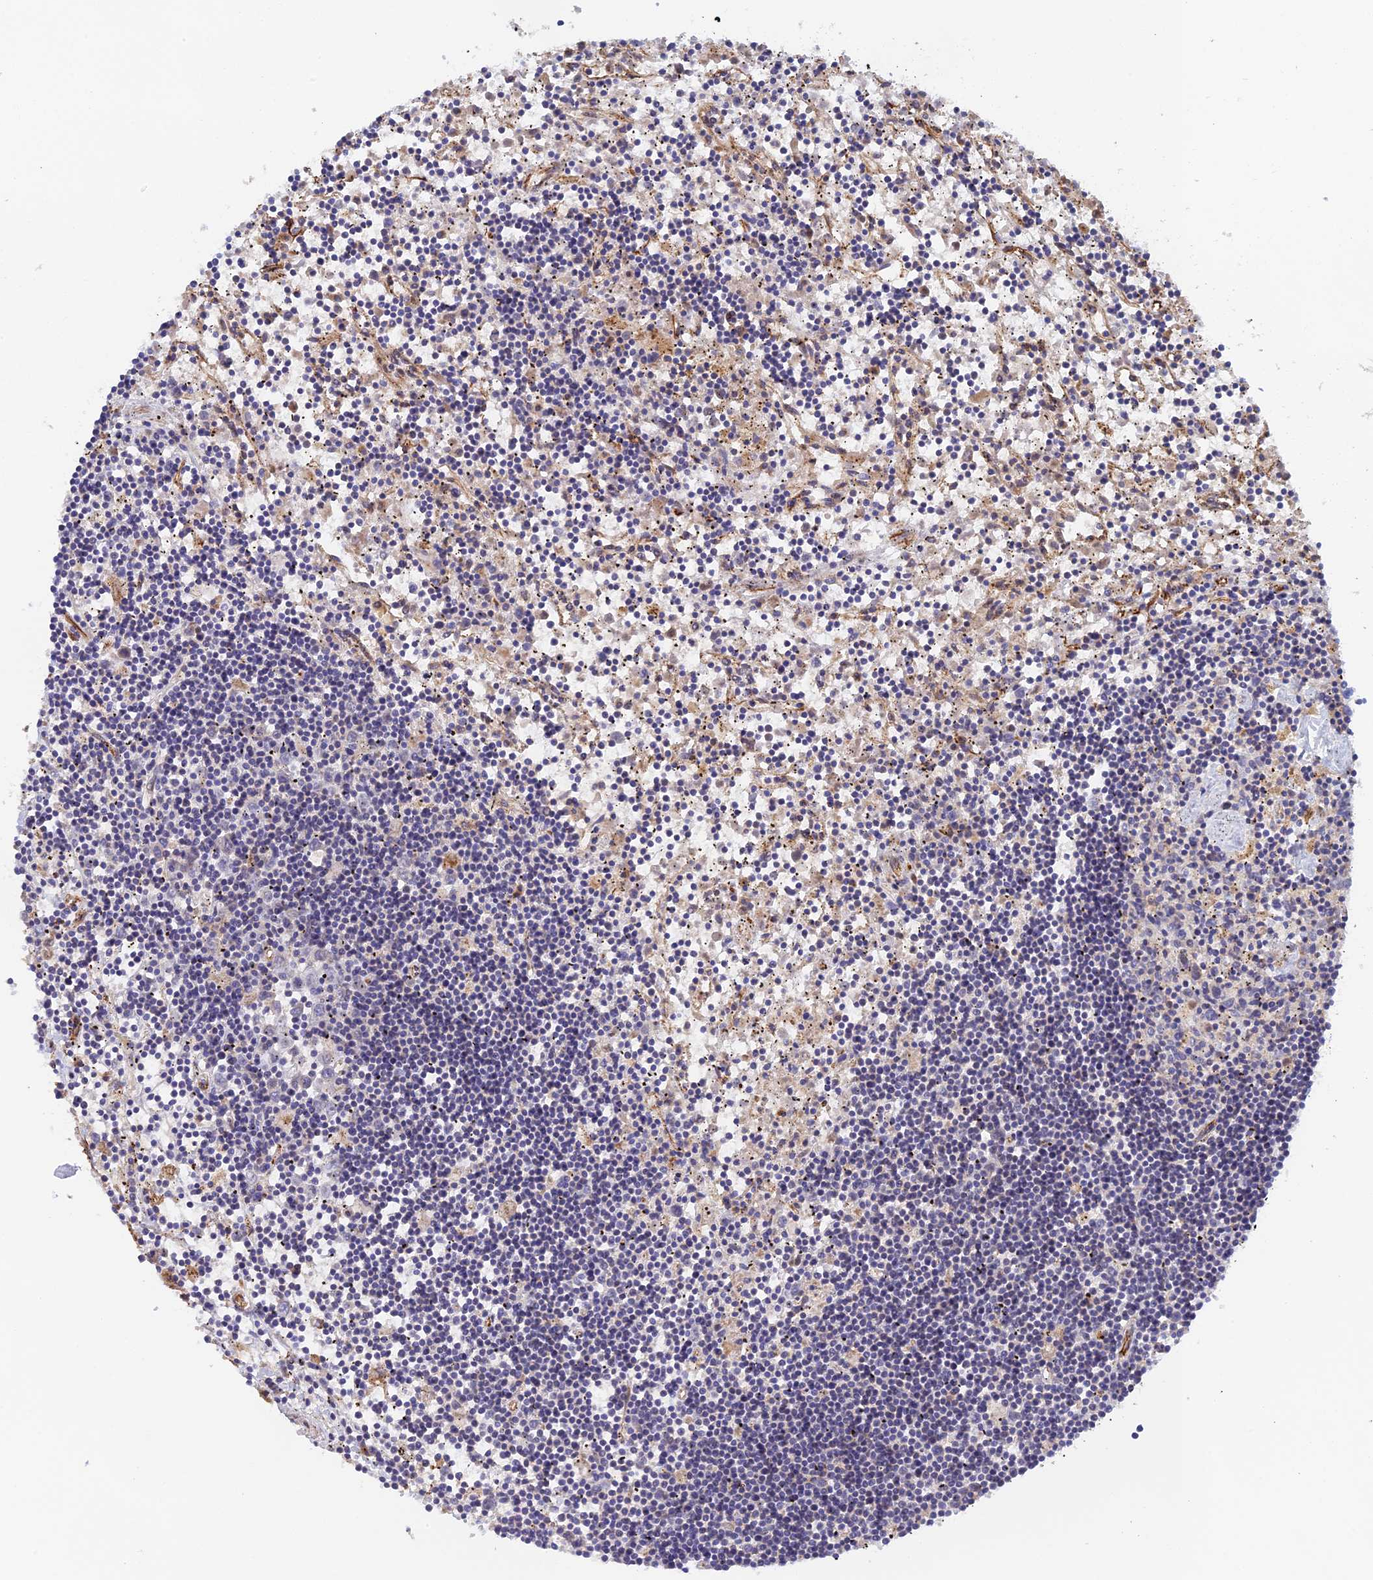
{"staining": {"intensity": "negative", "quantity": "none", "location": "none"}, "tissue": "lymphoma", "cell_type": "Tumor cells", "image_type": "cancer", "snomed": [{"axis": "morphology", "description": "Malignant lymphoma, non-Hodgkin's type, Low grade"}, {"axis": "topography", "description": "Spleen"}], "caption": "DAB immunohistochemical staining of human malignant lymphoma, non-Hodgkin's type (low-grade) exhibits no significant expression in tumor cells.", "gene": "PPP2R3C", "patient": {"sex": "male", "age": 76}}